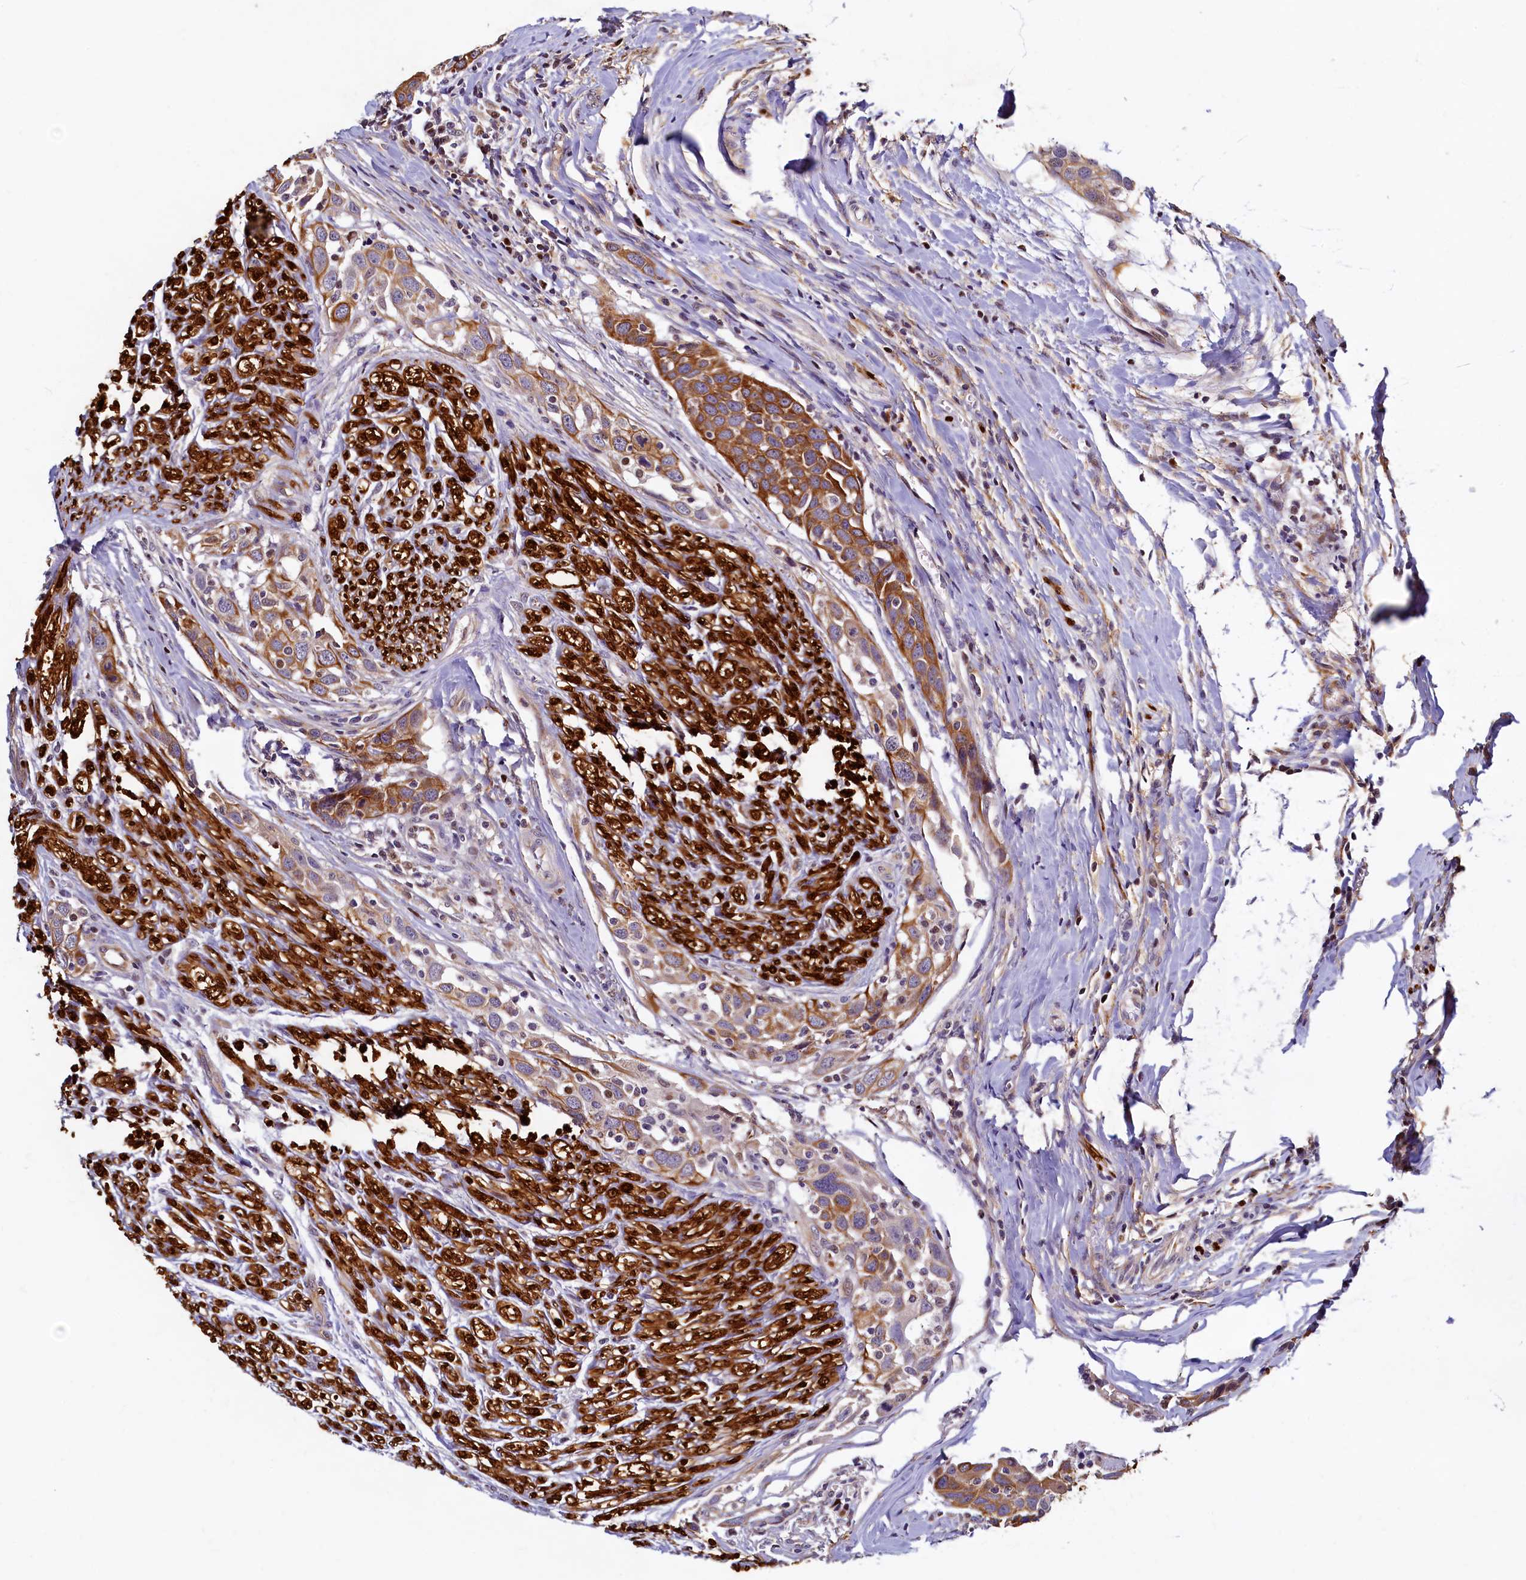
{"staining": {"intensity": "moderate", "quantity": ">75%", "location": "cytoplasmic/membranous"}, "tissue": "head and neck cancer", "cell_type": "Tumor cells", "image_type": "cancer", "snomed": [{"axis": "morphology", "description": "Squamous cell carcinoma, NOS"}, {"axis": "topography", "description": "Oral tissue"}, {"axis": "topography", "description": "Head-Neck"}], "caption": "A high-resolution photomicrograph shows IHC staining of head and neck squamous cell carcinoma, which demonstrates moderate cytoplasmic/membranous expression in about >75% of tumor cells.", "gene": "NCKAP5L", "patient": {"sex": "female", "age": 50}}